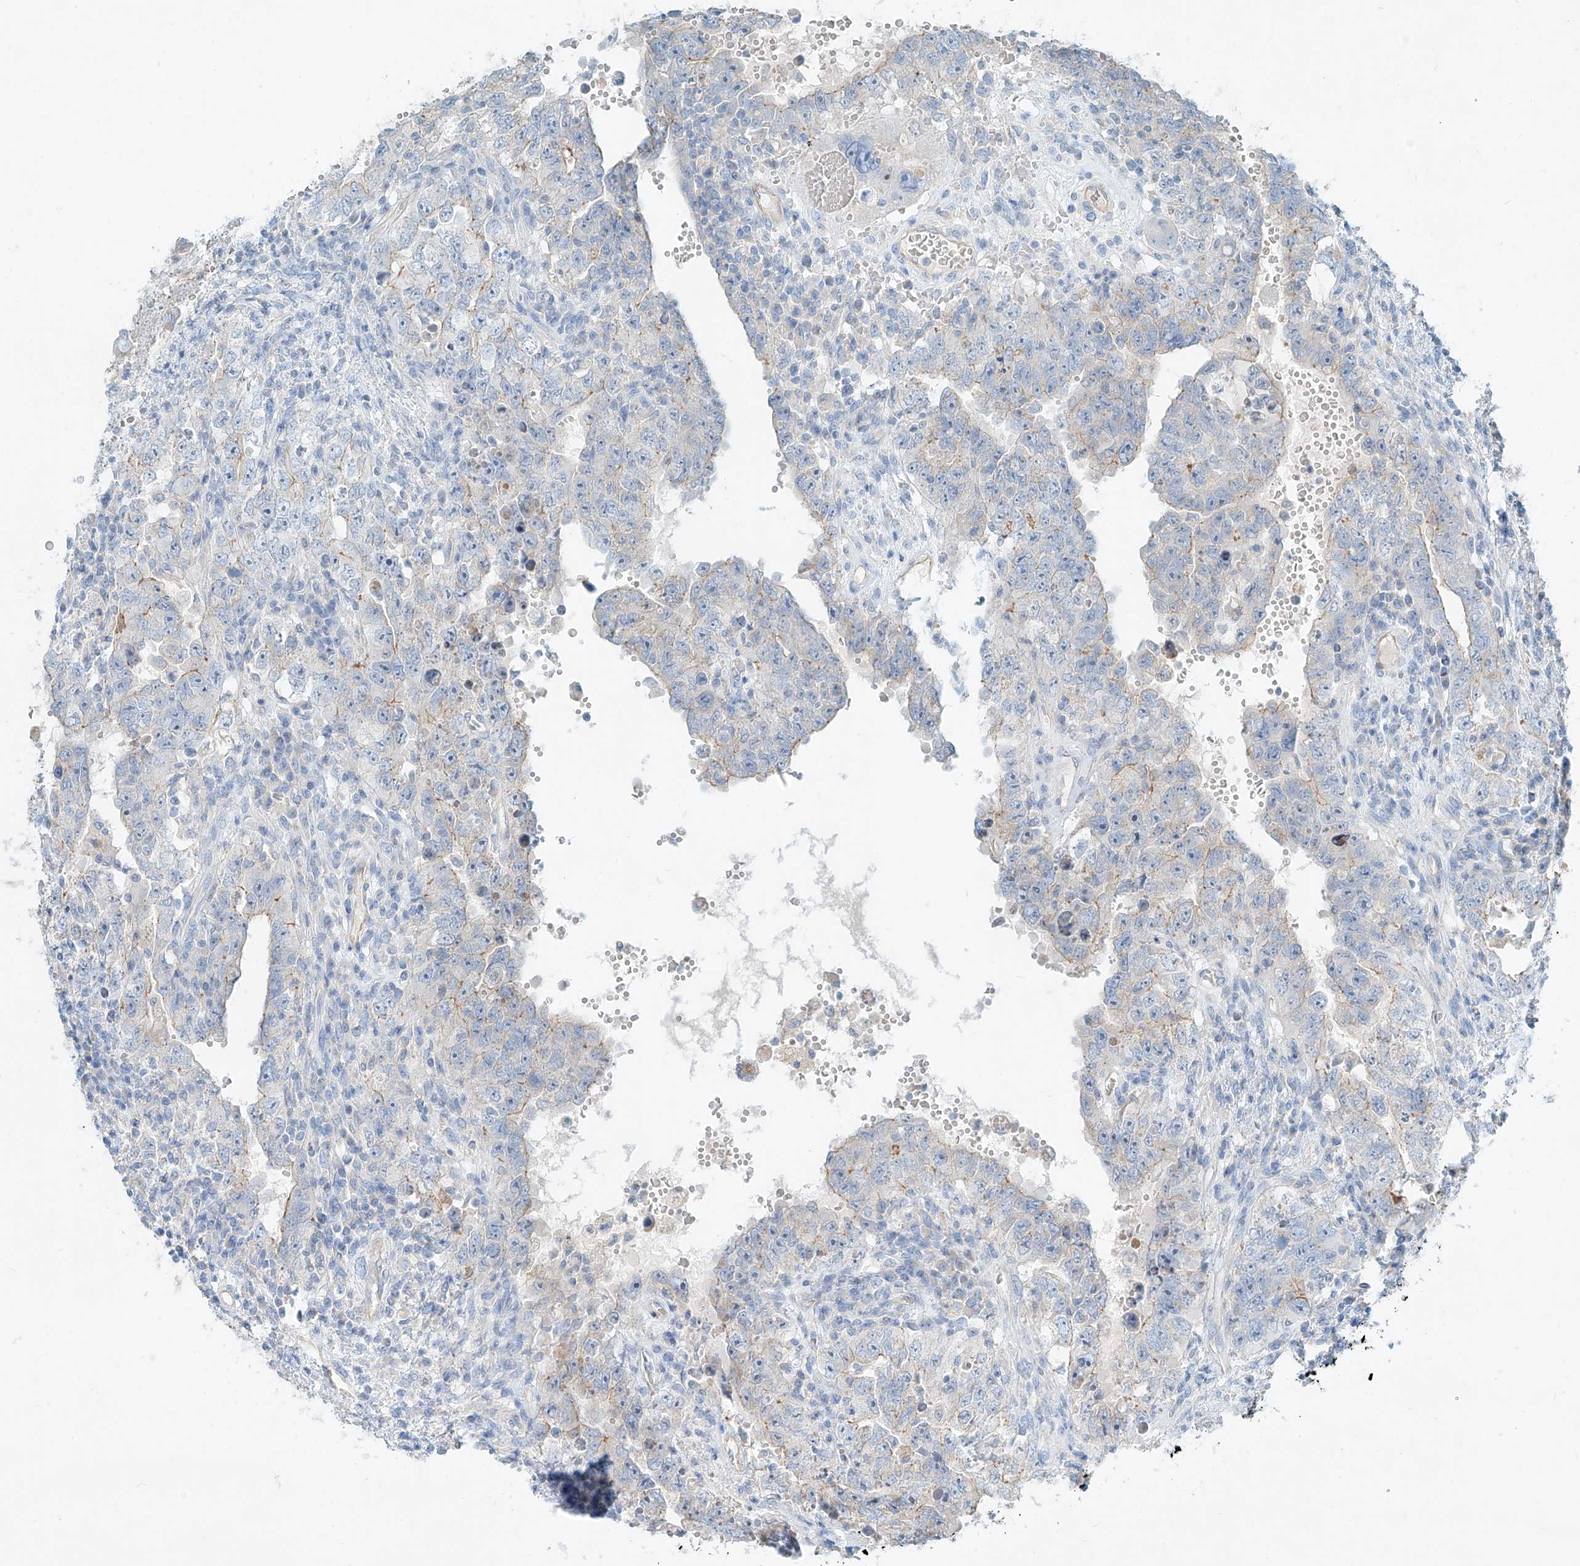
{"staining": {"intensity": "weak", "quantity": "<25%", "location": "cytoplasmic/membranous"}, "tissue": "testis cancer", "cell_type": "Tumor cells", "image_type": "cancer", "snomed": [{"axis": "morphology", "description": "Carcinoma, Embryonal, NOS"}, {"axis": "topography", "description": "Testis"}], "caption": "DAB immunohistochemical staining of testis cancer exhibits no significant staining in tumor cells.", "gene": "AJM1", "patient": {"sex": "male", "age": 26}}